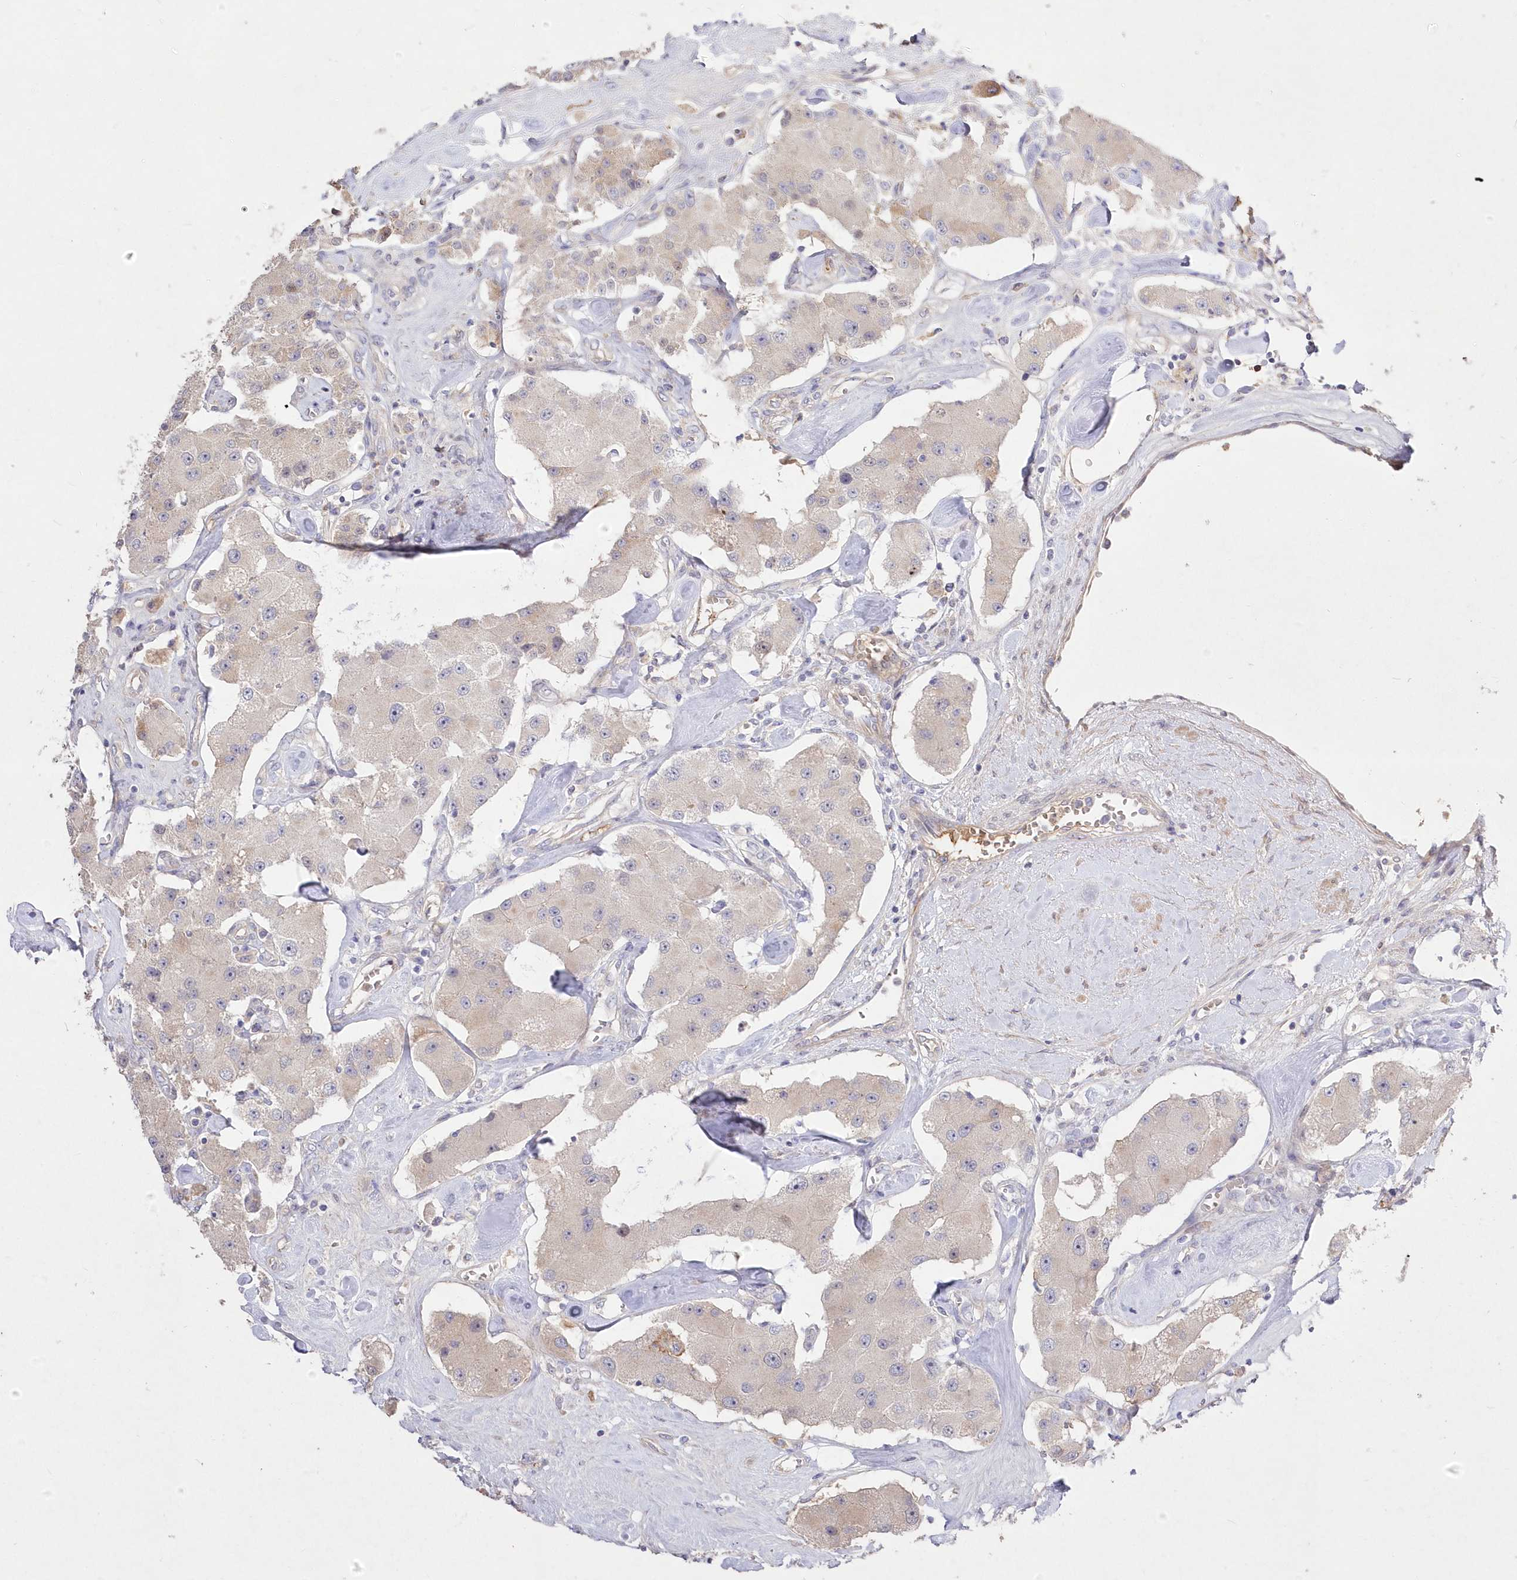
{"staining": {"intensity": "weak", "quantity": "<25%", "location": "cytoplasmic/membranous"}, "tissue": "carcinoid", "cell_type": "Tumor cells", "image_type": "cancer", "snomed": [{"axis": "morphology", "description": "Carcinoid, malignant, NOS"}, {"axis": "topography", "description": "Pancreas"}], "caption": "This is an IHC photomicrograph of human carcinoid. There is no expression in tumor cells.", "gene": "WBP1L", "patient": {"sex": "male", "age": 41}}